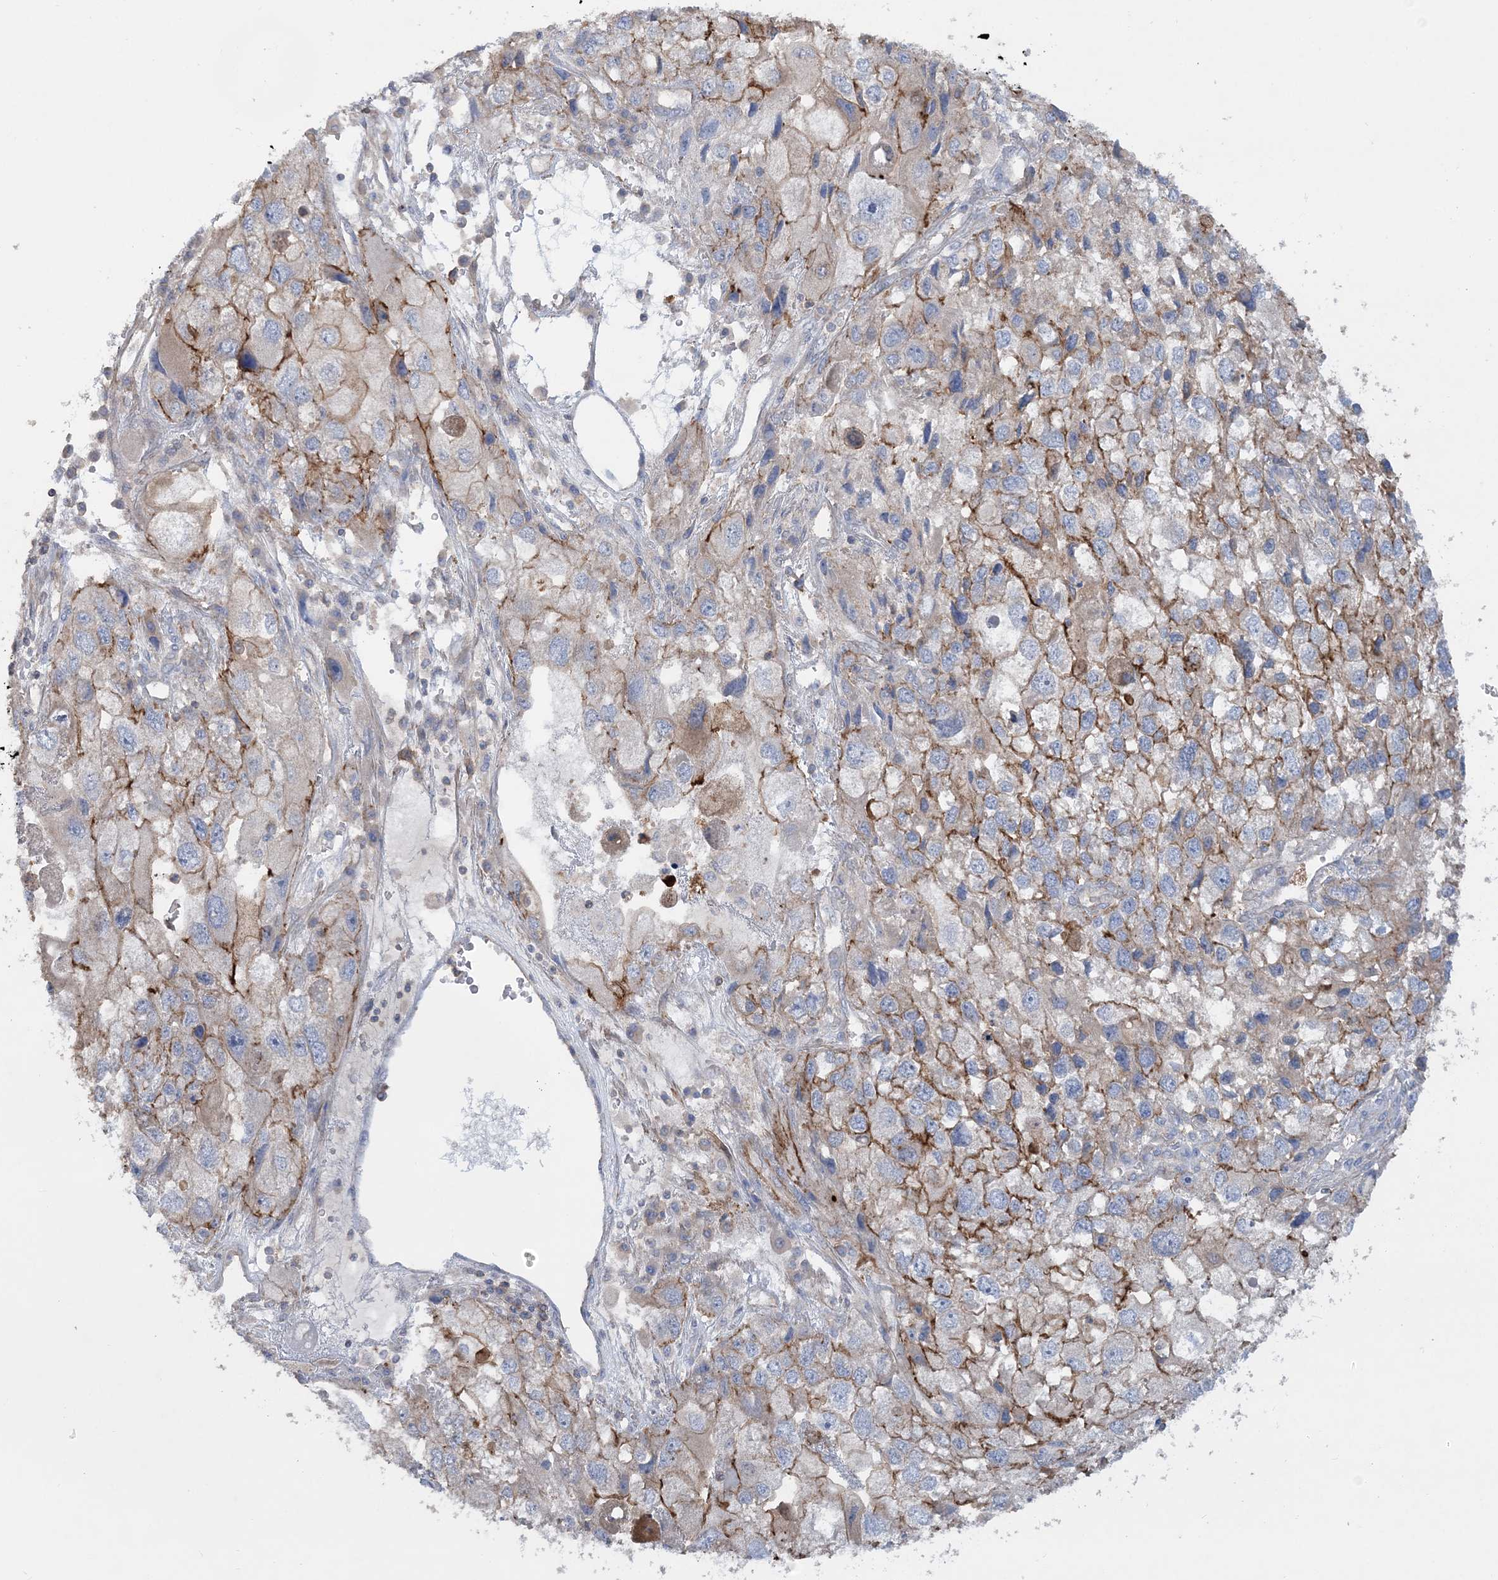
{"staining": {"intensity": "moderate", "quantity": "25%-75%", "location": "cytoplasmic/membranous"}, "tissue": "endometrial cancer", "cell_type": "Tumor cells", "image_type": "cancer", "snomed": [{"axis": "morphology", "description": "Adenocarcinoma, NOS"}, {"axis": "topography", "description": "Endometrium"}], "caption": "Approximately 25%-75% of tumor cells in endometrial cancer exhibit moderate cytoplasmic/membranous protein staining as visualized by brown immunohistochemical staining.", "gene": "PIGC", "patient": {"sex": "female", "age": 49}}